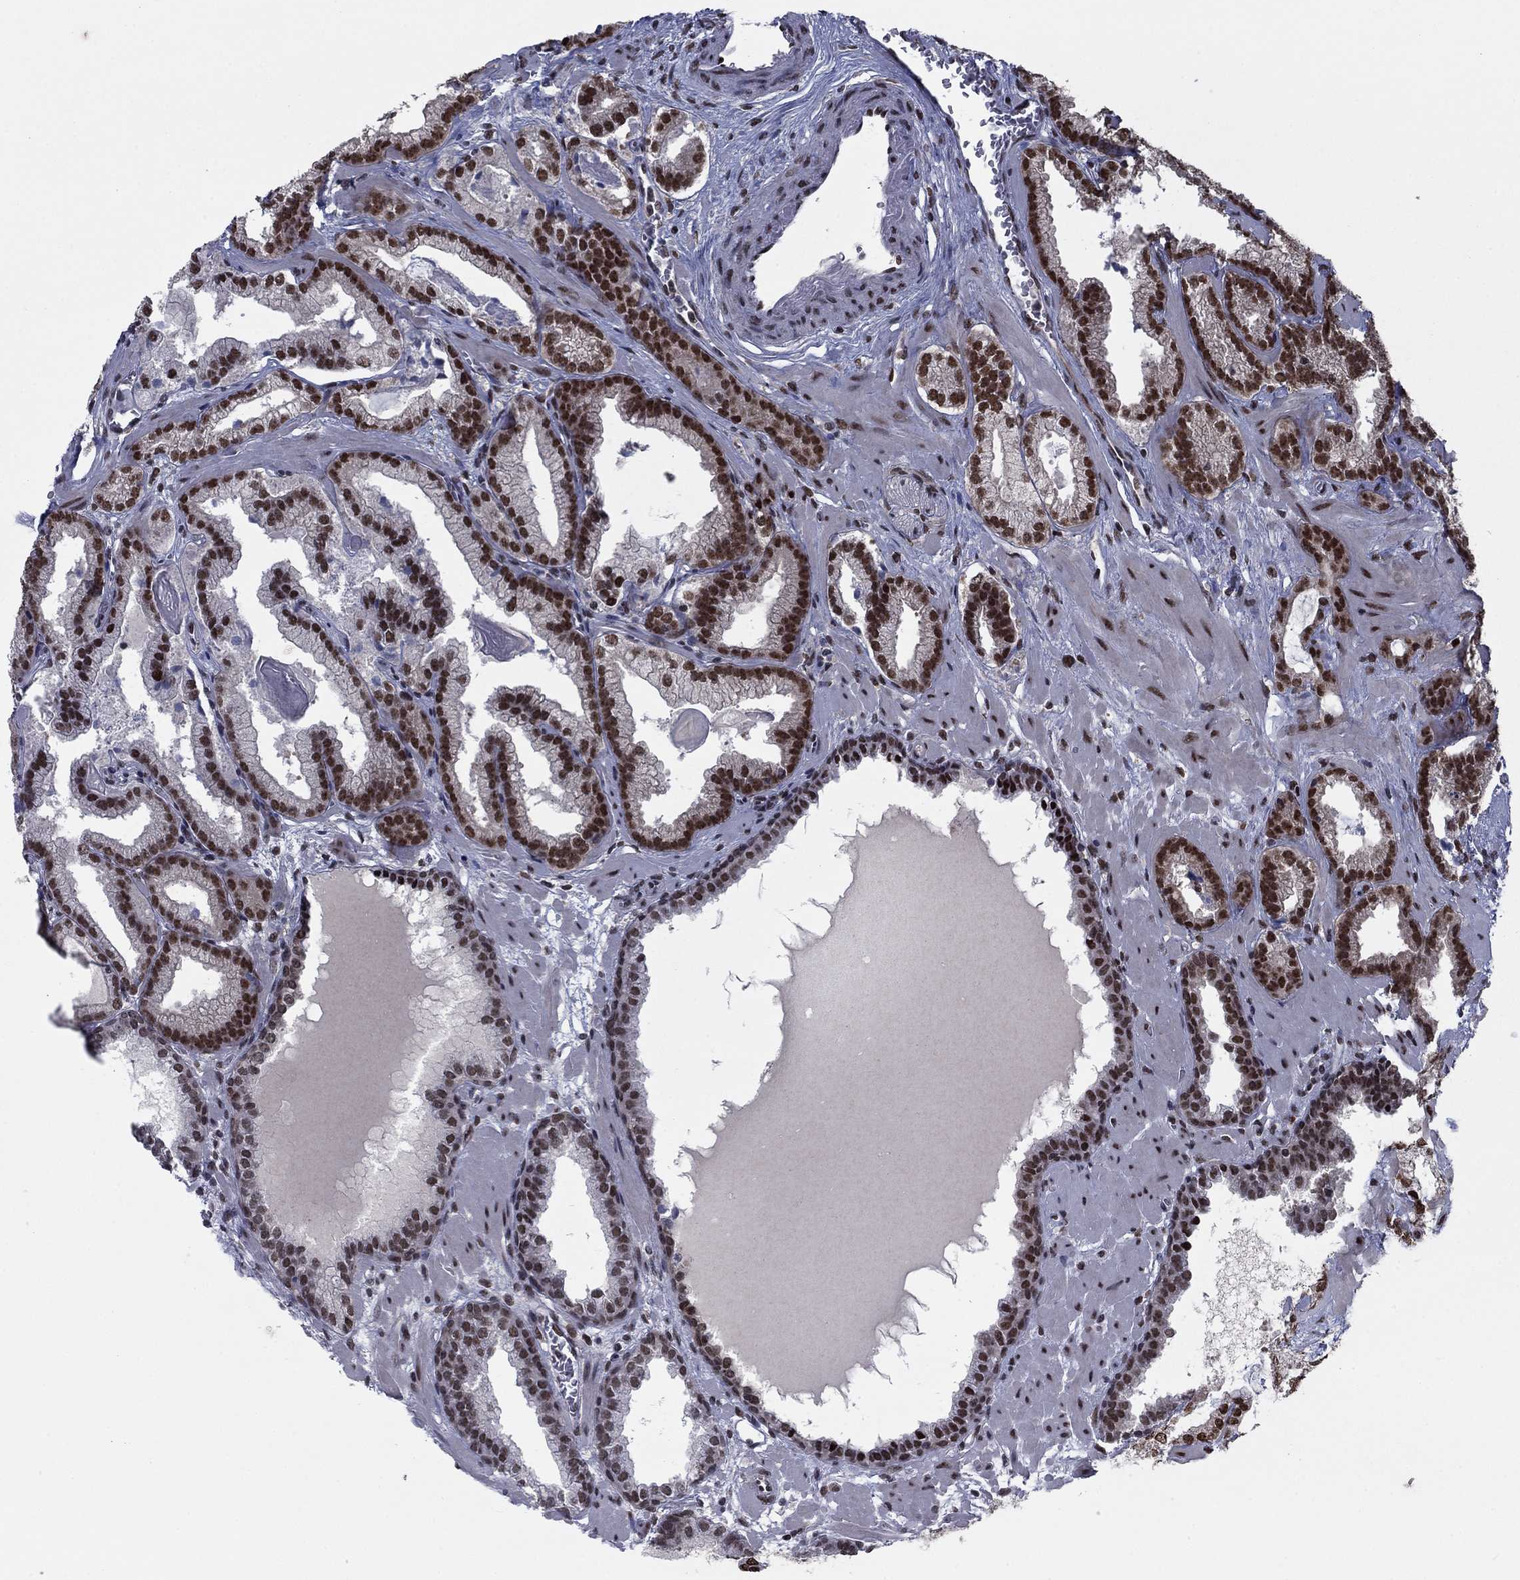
{"staining": {"intensity": "strong", "quantity": "25%-75%", "location": "nuclear"}, "tissue": "prostate cancer", "cell_type": "Tumor cells", "image_type": "cancer", "snomed": [{"axis": "morphology", "description": "Adenocarcinoma, Low grade"}, {"axis": "topography", "description": "Prostate"}], "caption": "Brown immunohistochemical staining in human prostate cancer exhibits strong nuclear expression in about 25%-75% of tumor cells.", "gene": "USP54", "patient": {"sex": "male", "age": 68}}